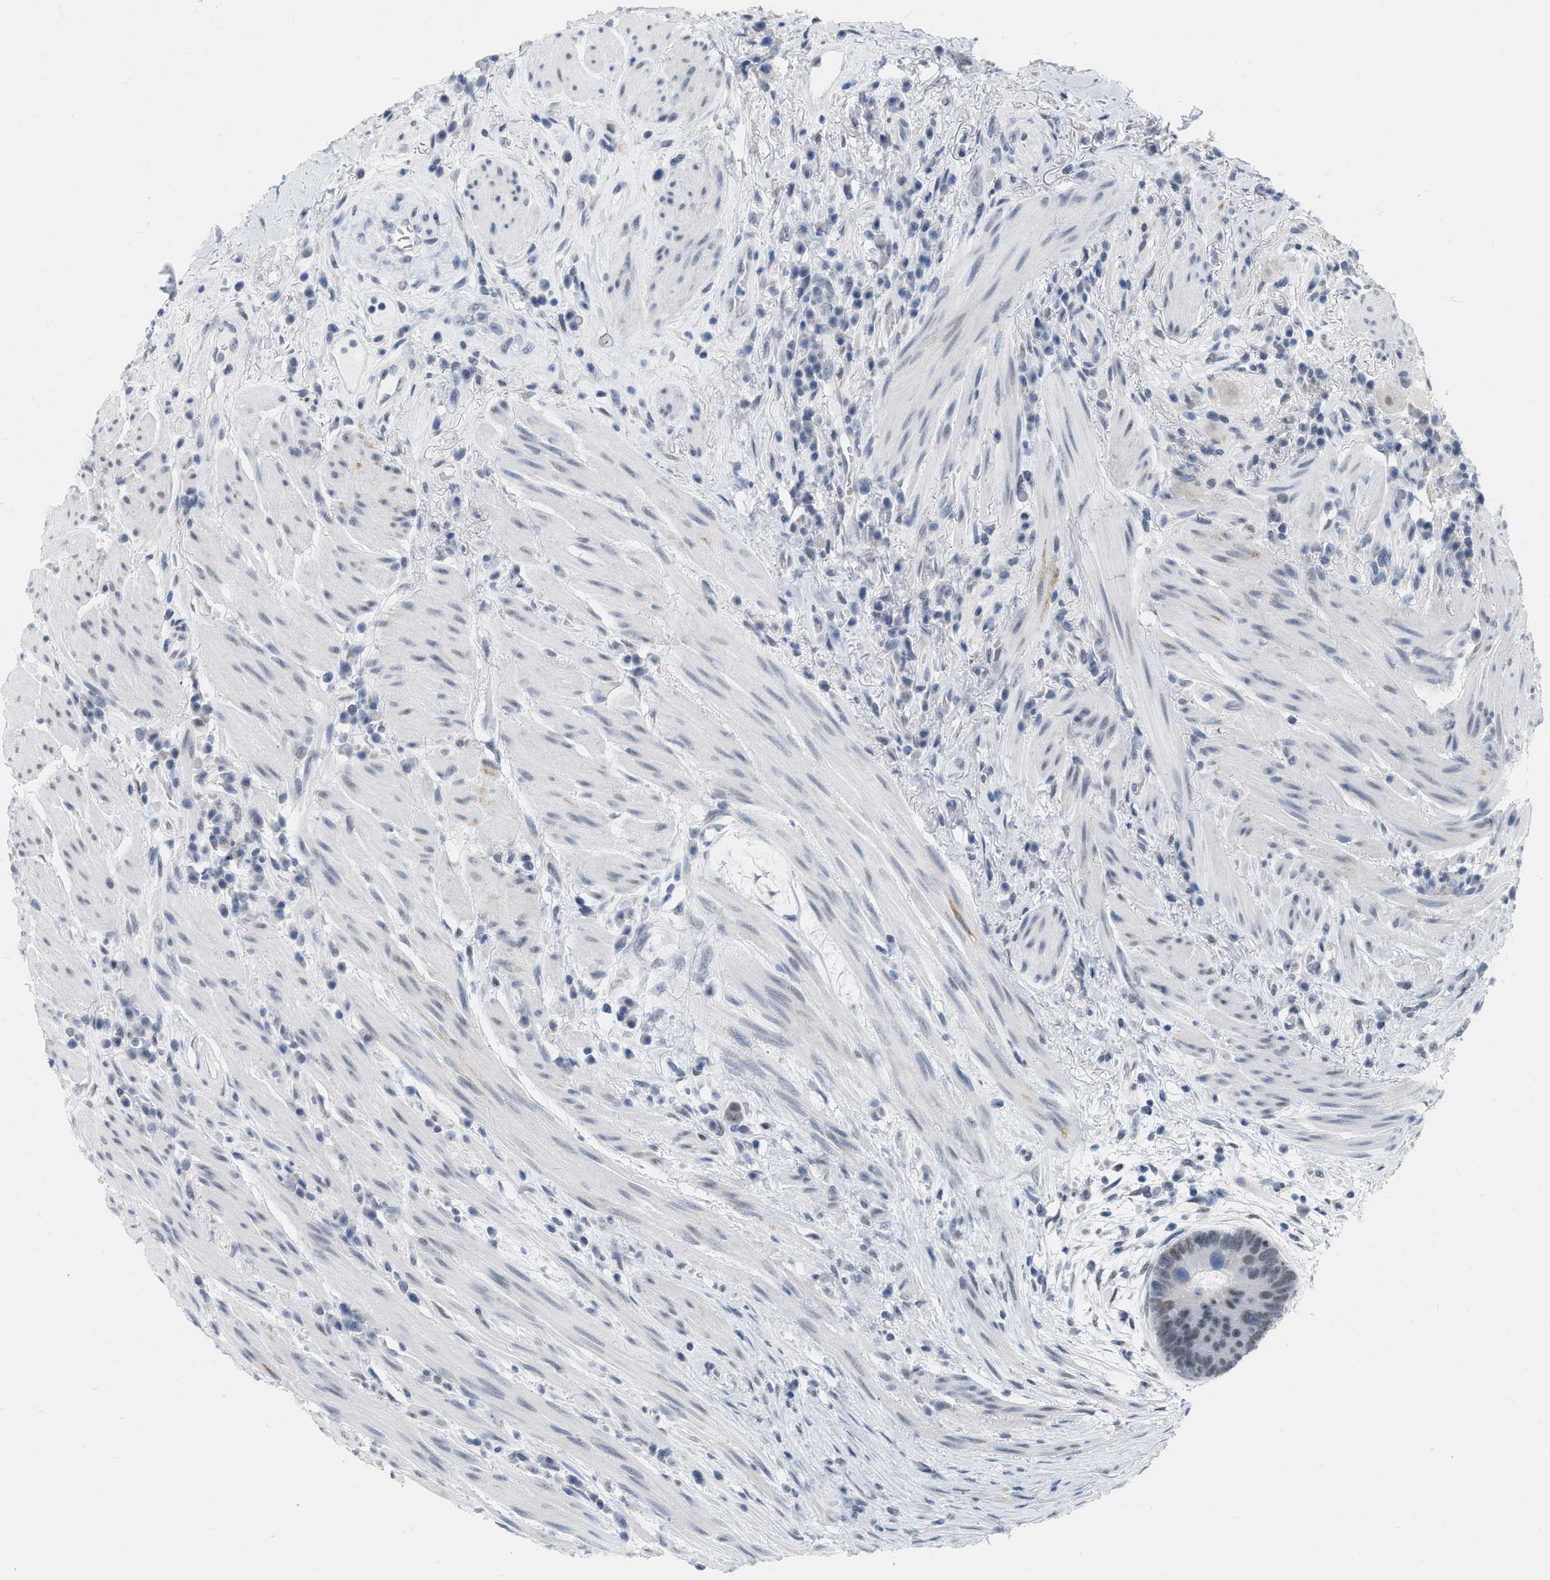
{"staining": {"intensity": "weak", "quantity": "<25%", "location": "nuclear"}, "tissue": "colorectal cancer", "cell_type": "Tumor cells", "image_type": "cancer", "snomed": [{"axis": "morphology", "description": "Adenocarcinoma, NOS"}, {"axis": "topography", "description": "Rectum"}], "caption": "The histopathology image reveals no staining of tumor cells in colorectal cancer.", "gene": "XIRP1", "patient": {"sex": "female", "age": 89}}